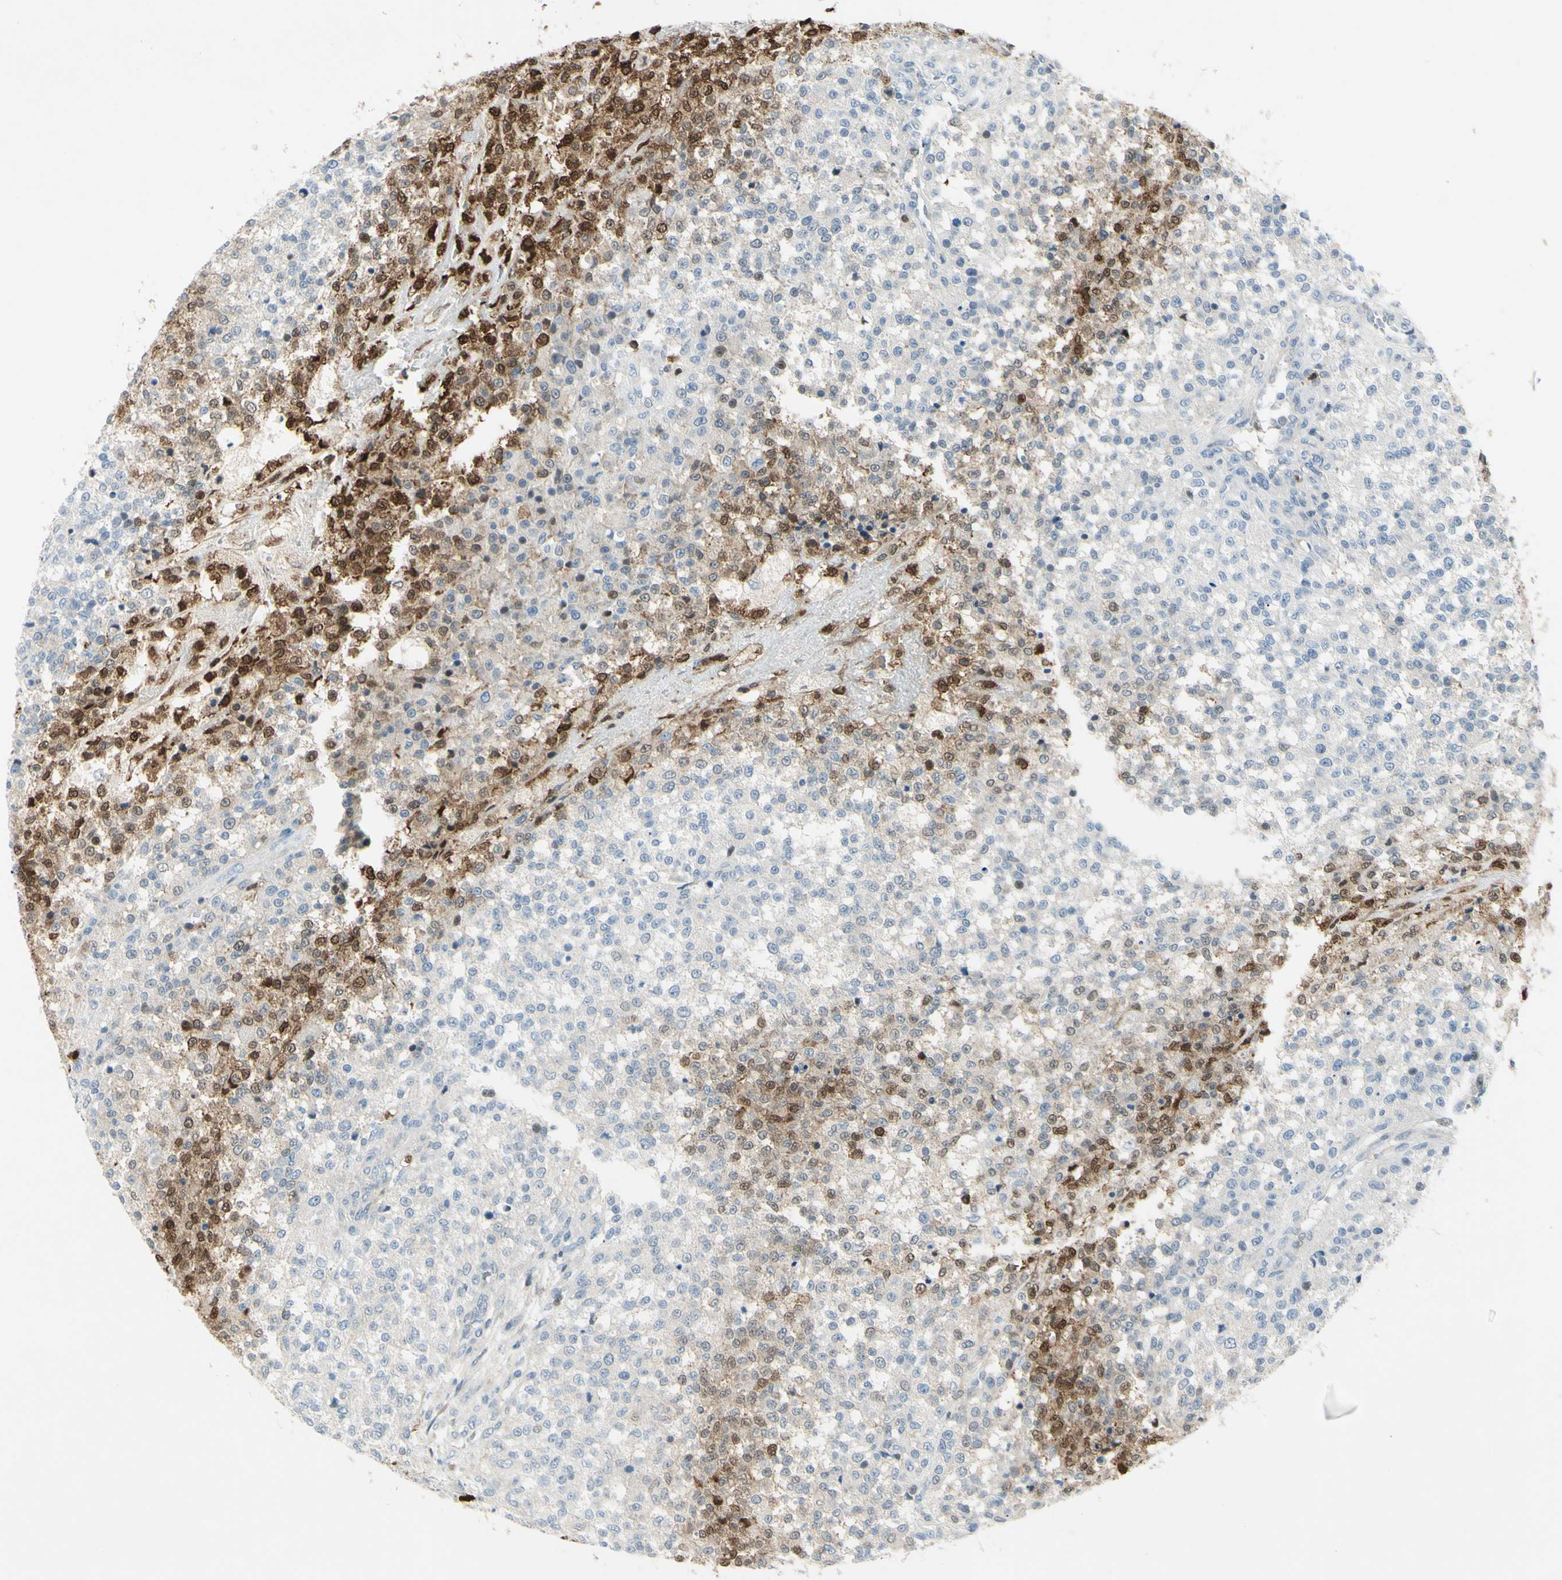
{"staining": {"intensity": "strong", "quantity": "<25%", "location": "nuclear"}, "tissue": "testis cancer", "cell_type": "Tumor cells", "image_type": "cancer", "snomed": [{"axis": "morphology", "description": "Seminoma, NOS"}, {"axis": "topography", "description": "Testis"}], "caption": "This image demonstrates immunohistochemistry staining of human testis cancer, with medium strong nuclear expression in approximately <25% of tumor cells.", "gene": "C1orf159", "patient": {"sex": "male", "age": 59}}